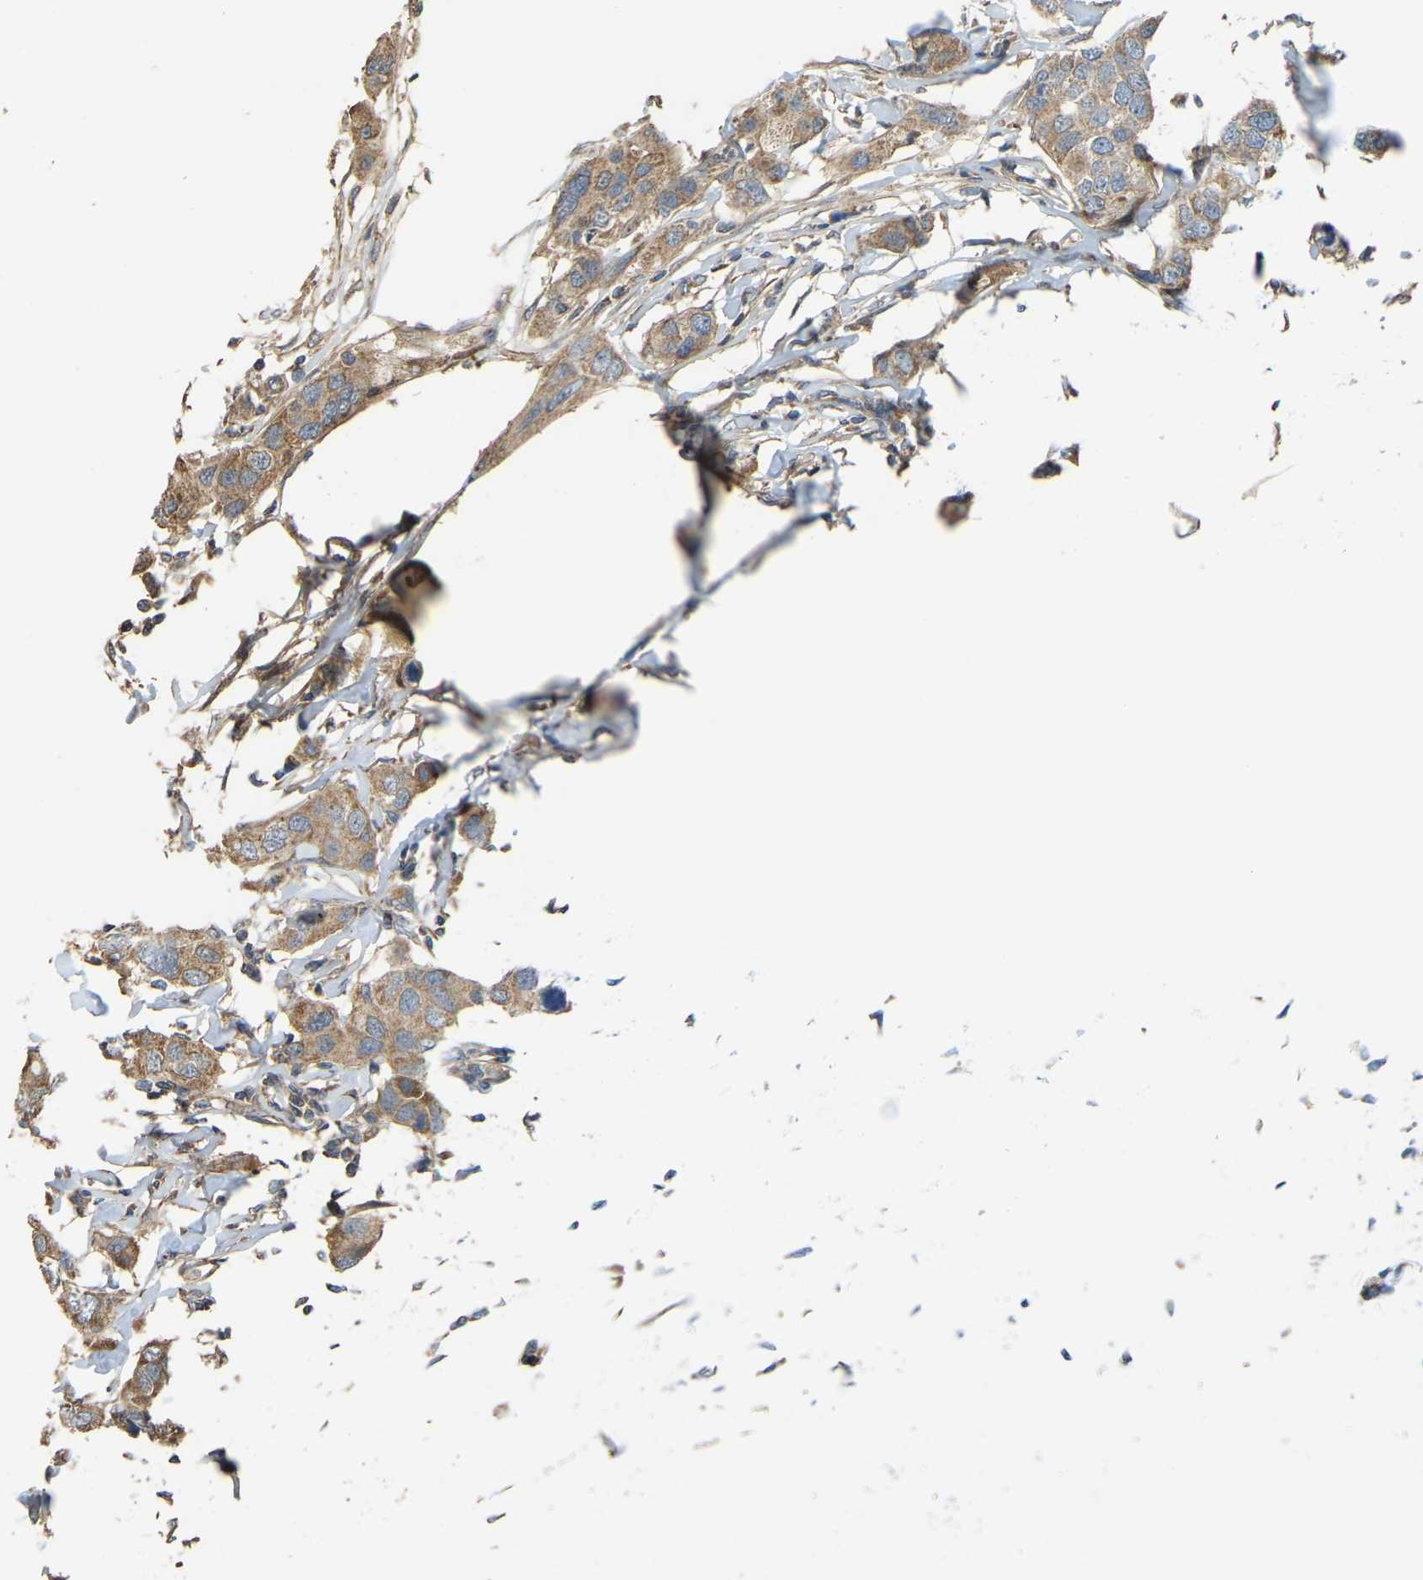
{"staining": {"intensity": "moderate", "quantity": ">75%", "location": "cytoplasmic/membranous"}, "tissue": "breast cancer", "cell_type": "Tumor cells", "image_type": "cancer", "snomed": [{"axis": "morphology", "description": "Duct carcinoma"}, {"axis": "topography", "description": "Breast"}], "caption": "This is an image of immunohistochemistry (IHC) staining of intraductal carcinoma (breast), which shows moderate staining in the cytoplasmic/membranous of tumor cells.", "gene": "GNG2", "patient": {"sex": "female", "age": 50}}